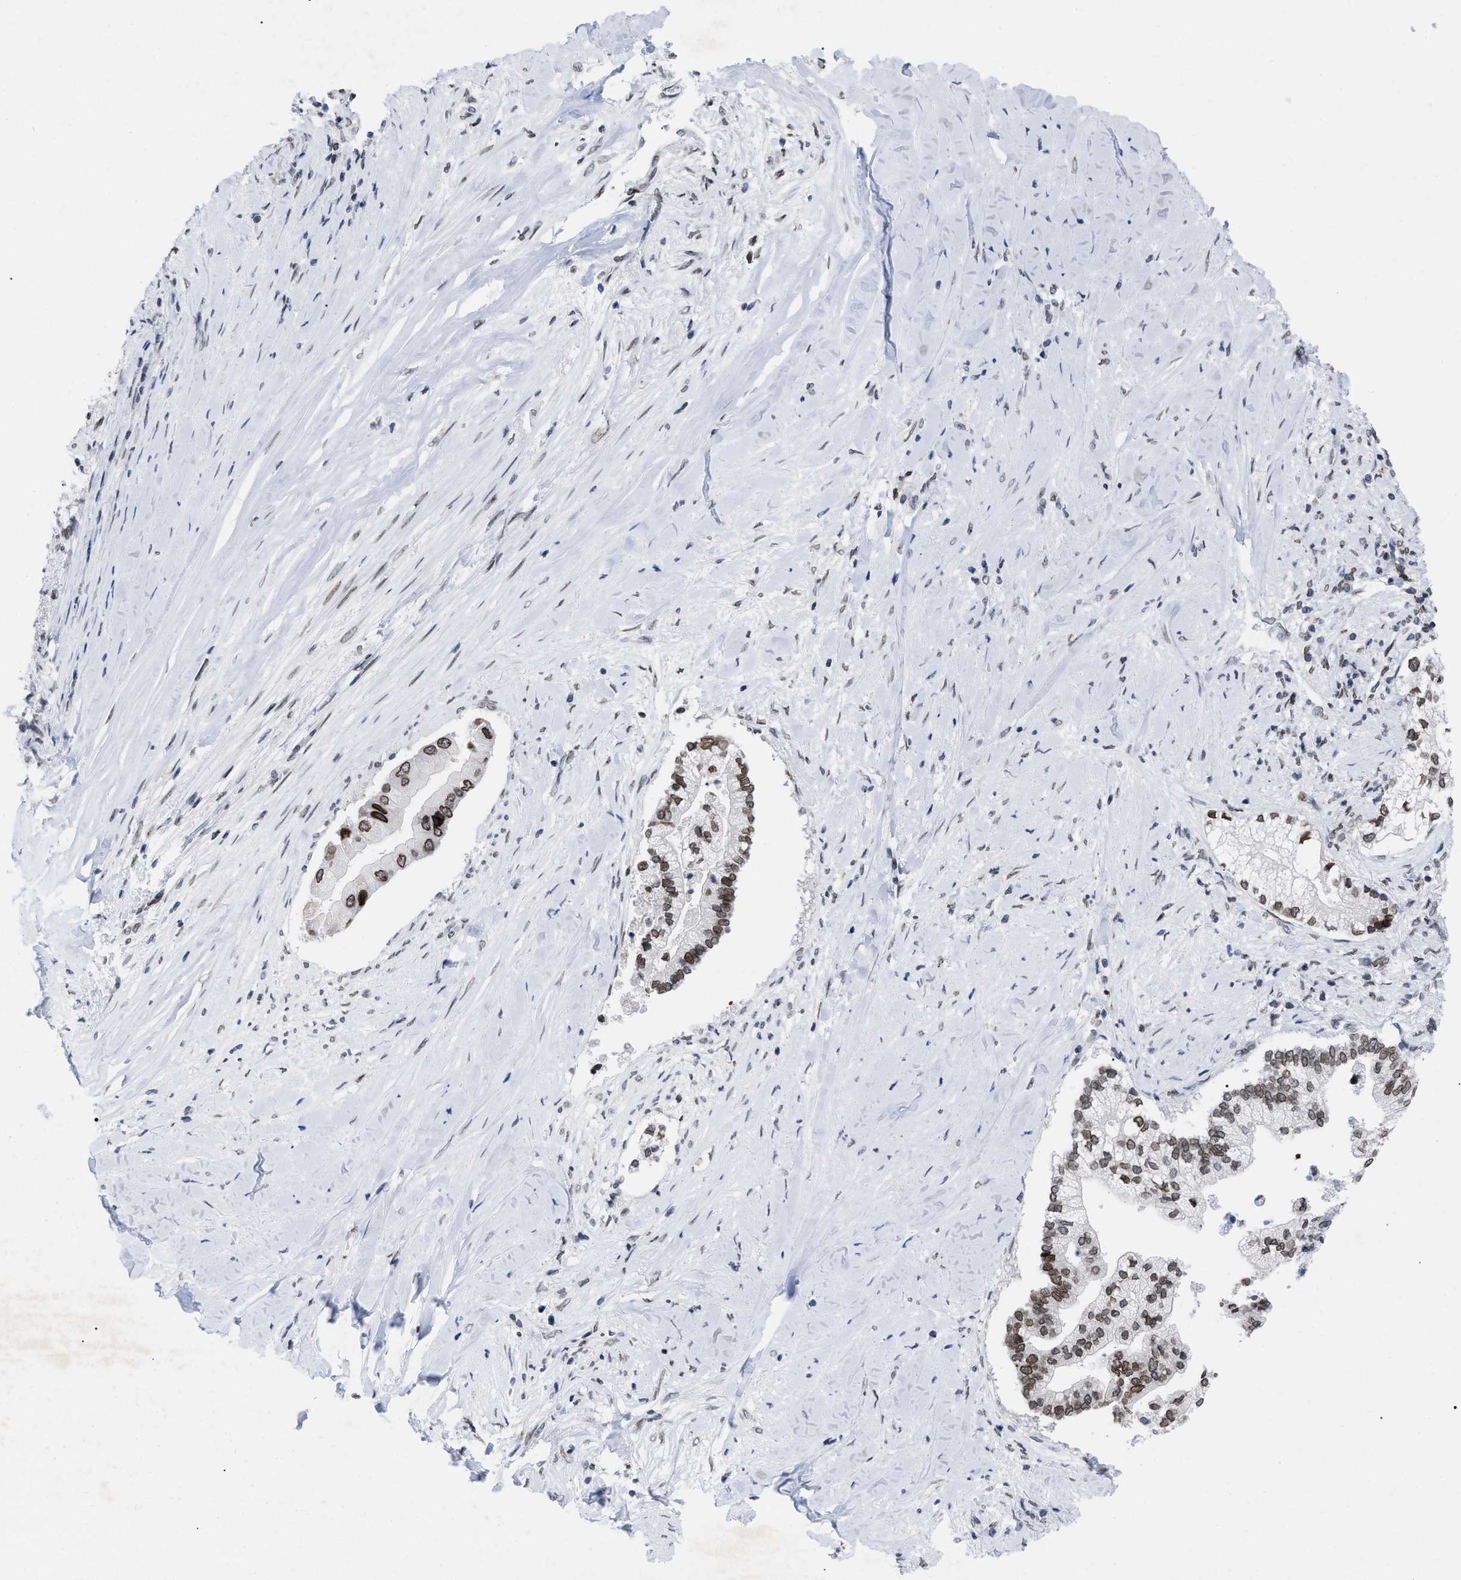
{"staining": {"intensity": "strong", "quantity": ">75%", "location": "cytoplasmic/membranous,nuclear"}, "tissue": "liver cancer", "cell_type": "Tumor cells", "image_type": "cancer", "snomed": [{"axis": "morphology", "description": "Cholangiocarcinoma"}, {"axis": "topography", "description": "Liver"}], "caption": "Immunohistochemistry of liver cancer demonstrates high levels of strong cytoplasmic/membranous and nuclear staining in approximately >75% of tumor cells. (Stains: DAB (3,3'-diaminobenzidine) in brown, nuclei in blue, Microscopy: brightfield microscopy at high magnification).", "gene": "TPR", "patient": {"sex": "male", "age": 50}}